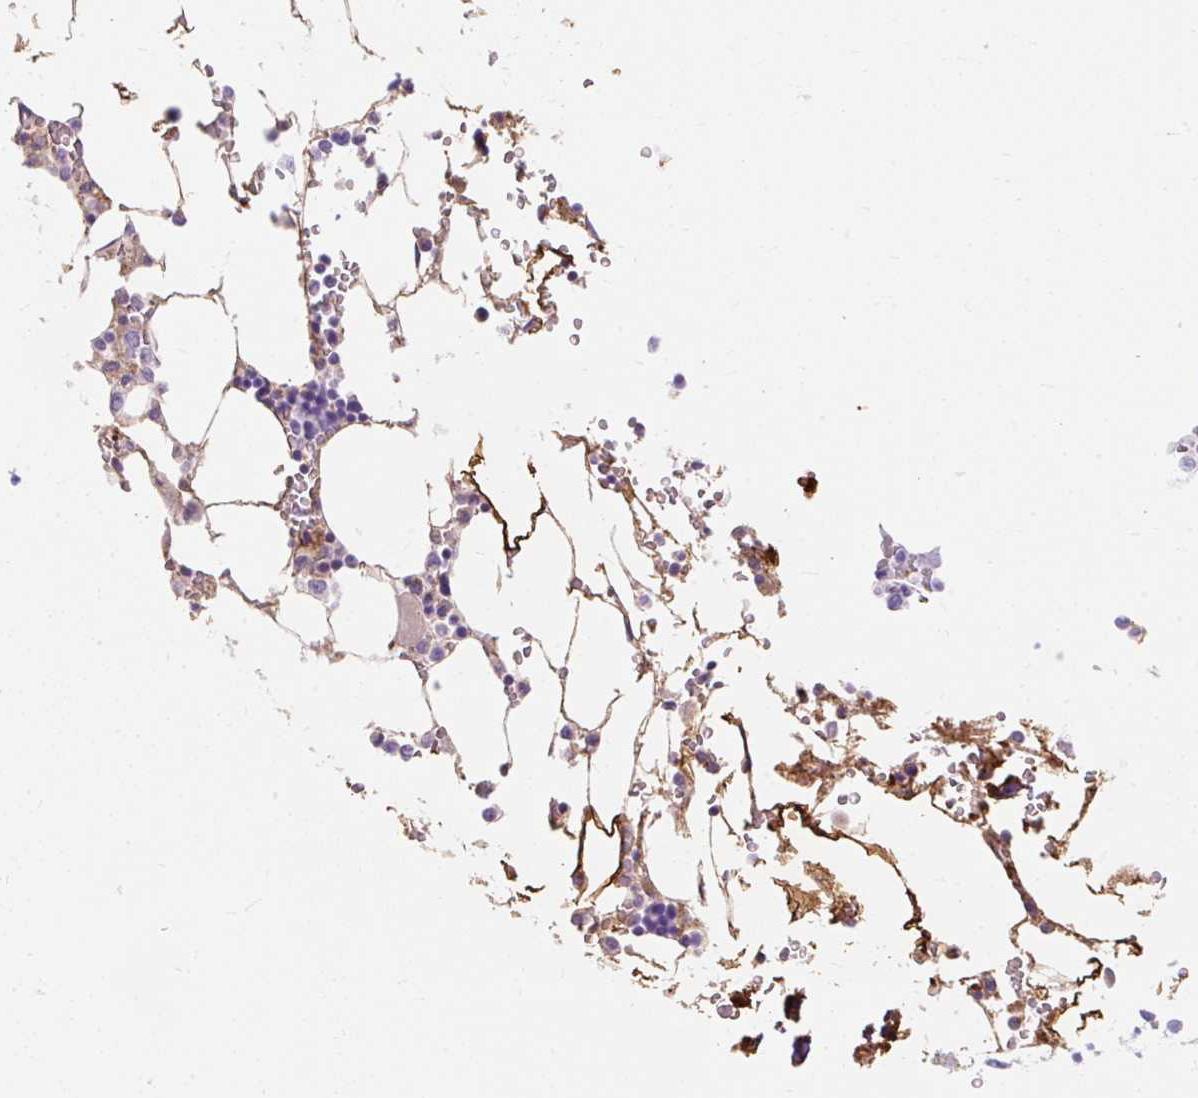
{"staining": {"intensity": "moderate", "quantity": "<25%", "location": "cytoplasmic/membranous"}, "tissue": "bone marrow", "cell_type": "Hematopoietic cells", "image_type": "normal", "snomed": [{"axis": "morphology", "description": "Normal tissue, NOS"}, {"axis": "topography", "description": "Bone marrow"}], "caption": "Moderate cytoplasmic/membranous staining for a protein is appreciated in approximately <25% of hematopoietic cells of normal bone marrow using IHC.", "gene": "APOC2", "patient": {"sex": "male", "age": 64}}